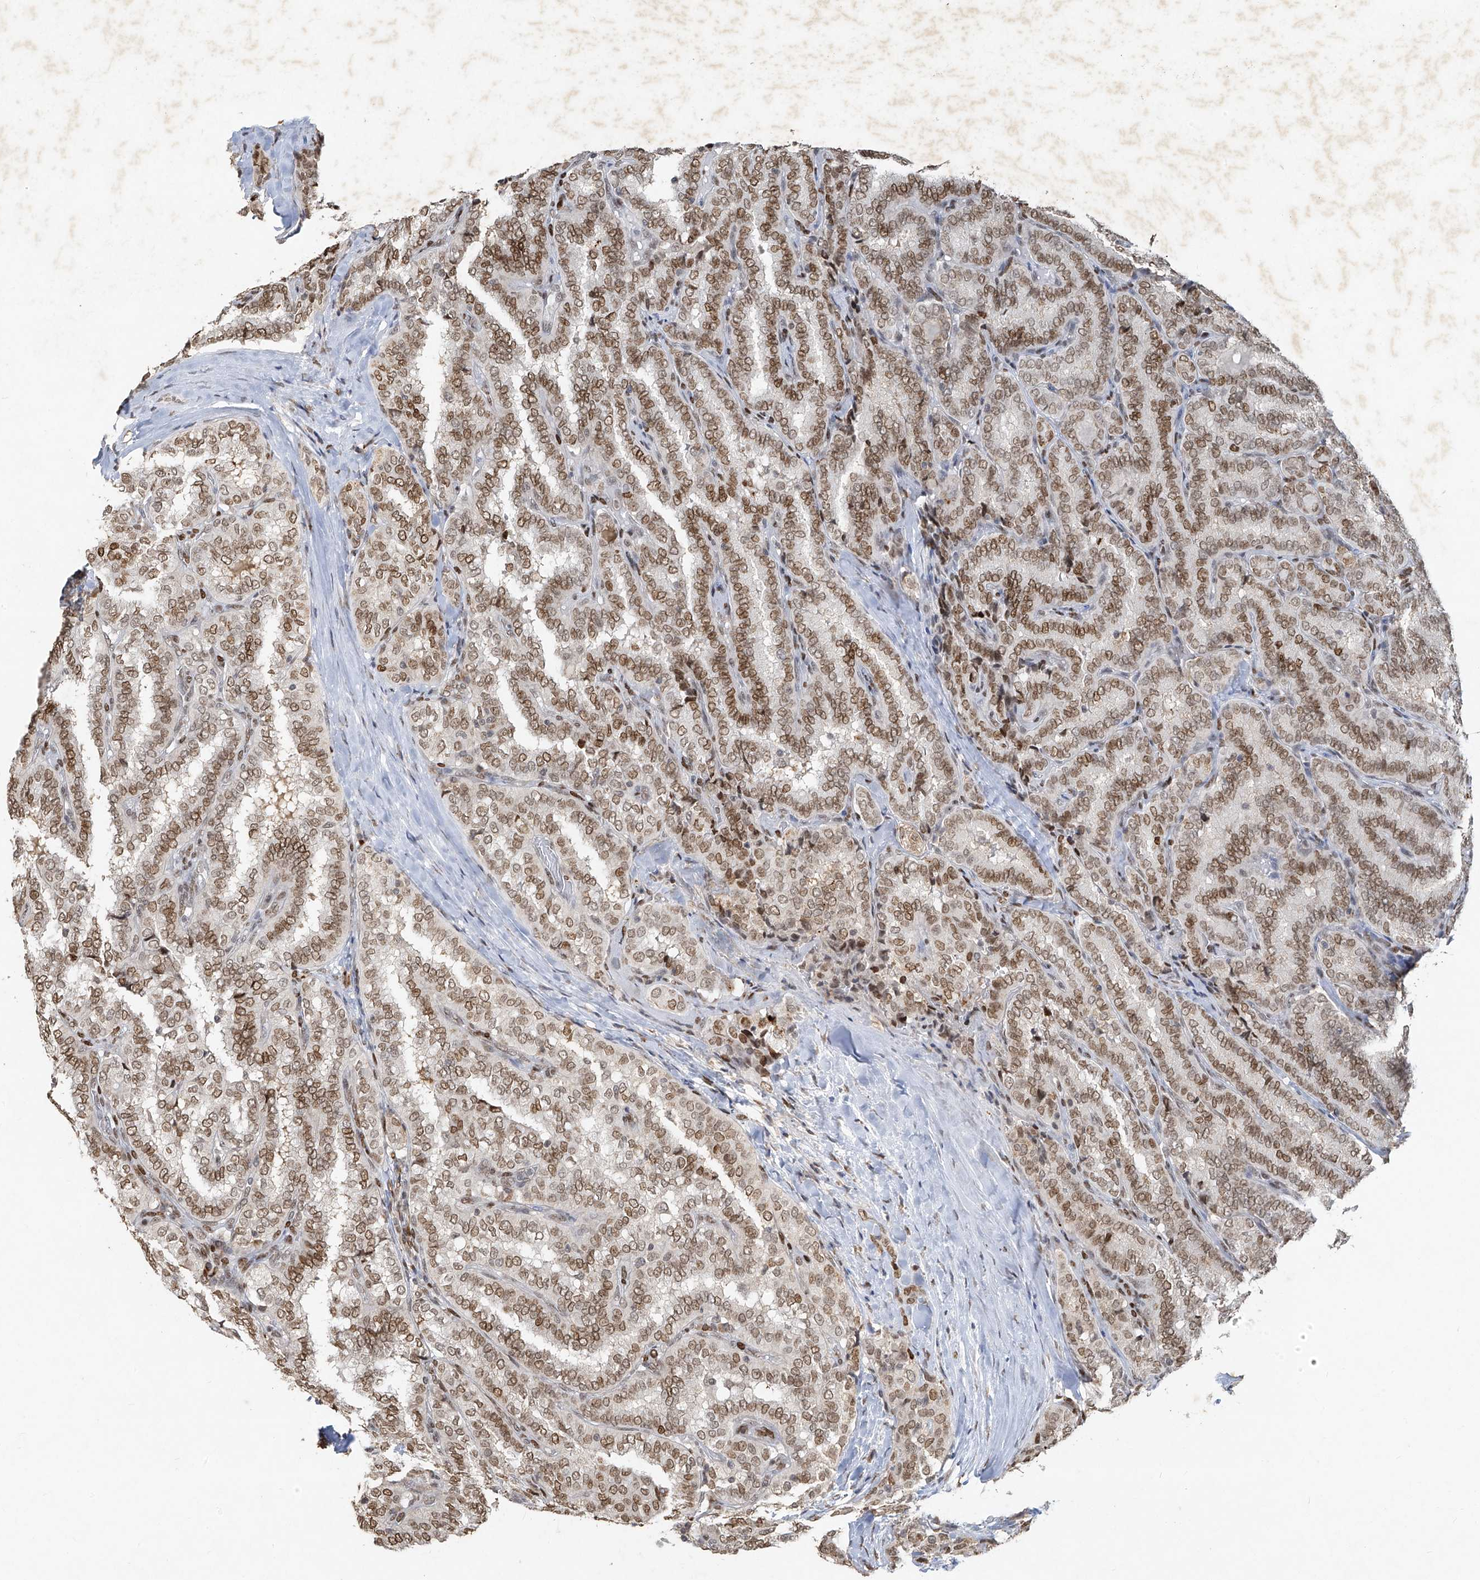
{"staining": {"intensity": "moderate", "quantity": ">75%", "location": "nuclear"}, "tissue": "thyroid cancer", "cell_type": "Tumor cells", "image_type": "cancer", "snomed": [{"axis": "morphology", "description": "Normal tissue, NOS"}, {"axis": "morphology", "description": "Papillary adenocarcinoma, NOS"}, {"axis": "topography", "description": "Thyroid gland"}], "caption": "Papillary adenocarcinoma (thyroid) stained with immunohistochemistry exhibits moderate nuclear staining in approximately >75% of tumor cells.", "gene": "ATRIP", "patient": {"sex": "female", "age": 30}}